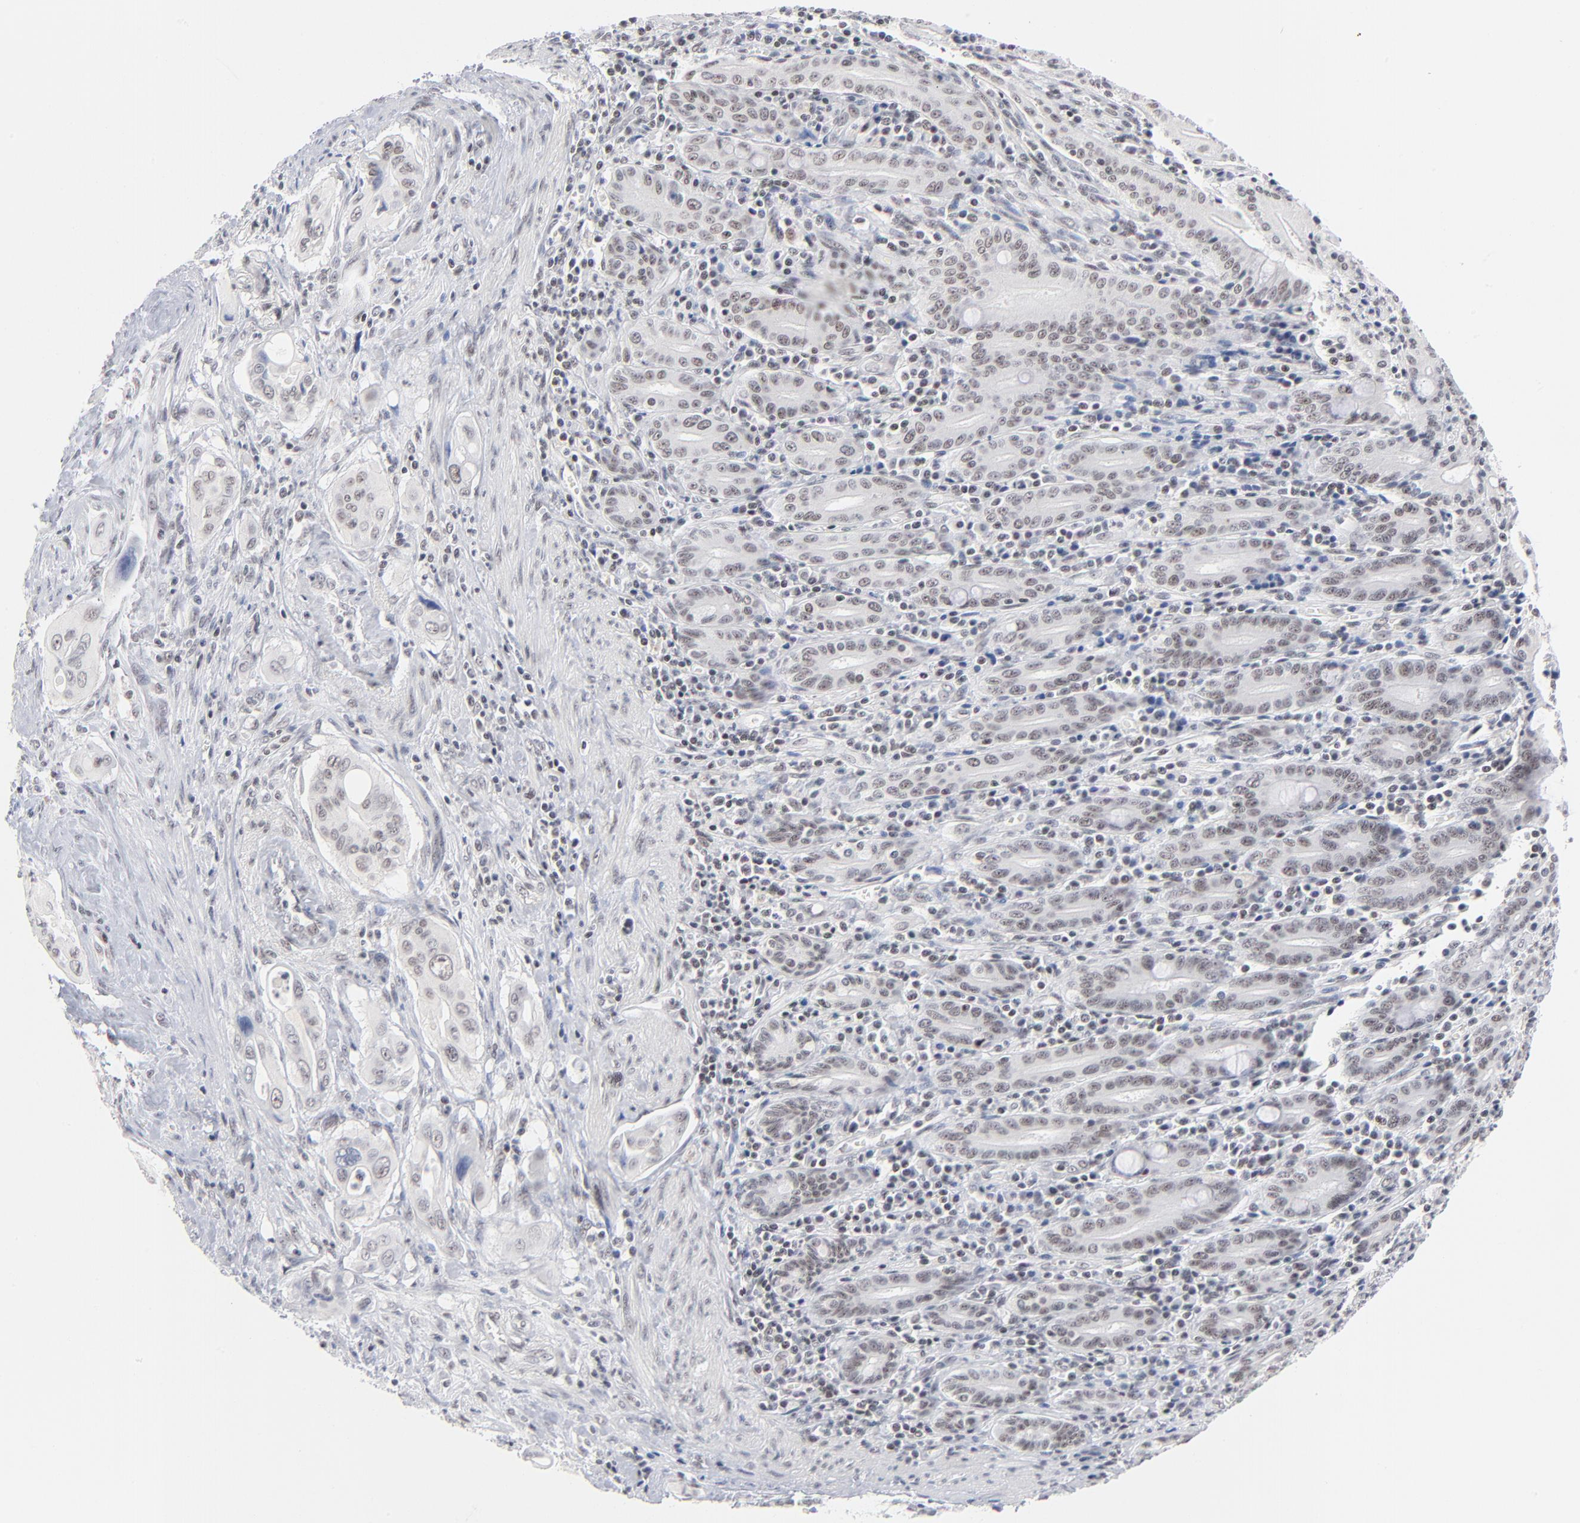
{"staining": {"intensity": "negative", "quantity": "none", "location": "none"}, "tissue": "pancreatic cancer", "cell_type": "Tumor cells", "image_type": "cancer", "snomed": [{"axis": "morphology", "description": "Adenocarcinoma, NOS"}, {"axis": "topography", "description": "Pancreas"}], "caption": "This photomicrograph is of pancreatic adenocarcinoma stained with immunohistochemistry (IHC) to label a protein in brown with the nuclei are counter-stained blue. There is no positivity in tumor cells. (DAB immunohistochemistry (IHC) with hematoxylin counter stain).", "gene": "ZNF143", "patient": {"sex": "male", "age": 77}}